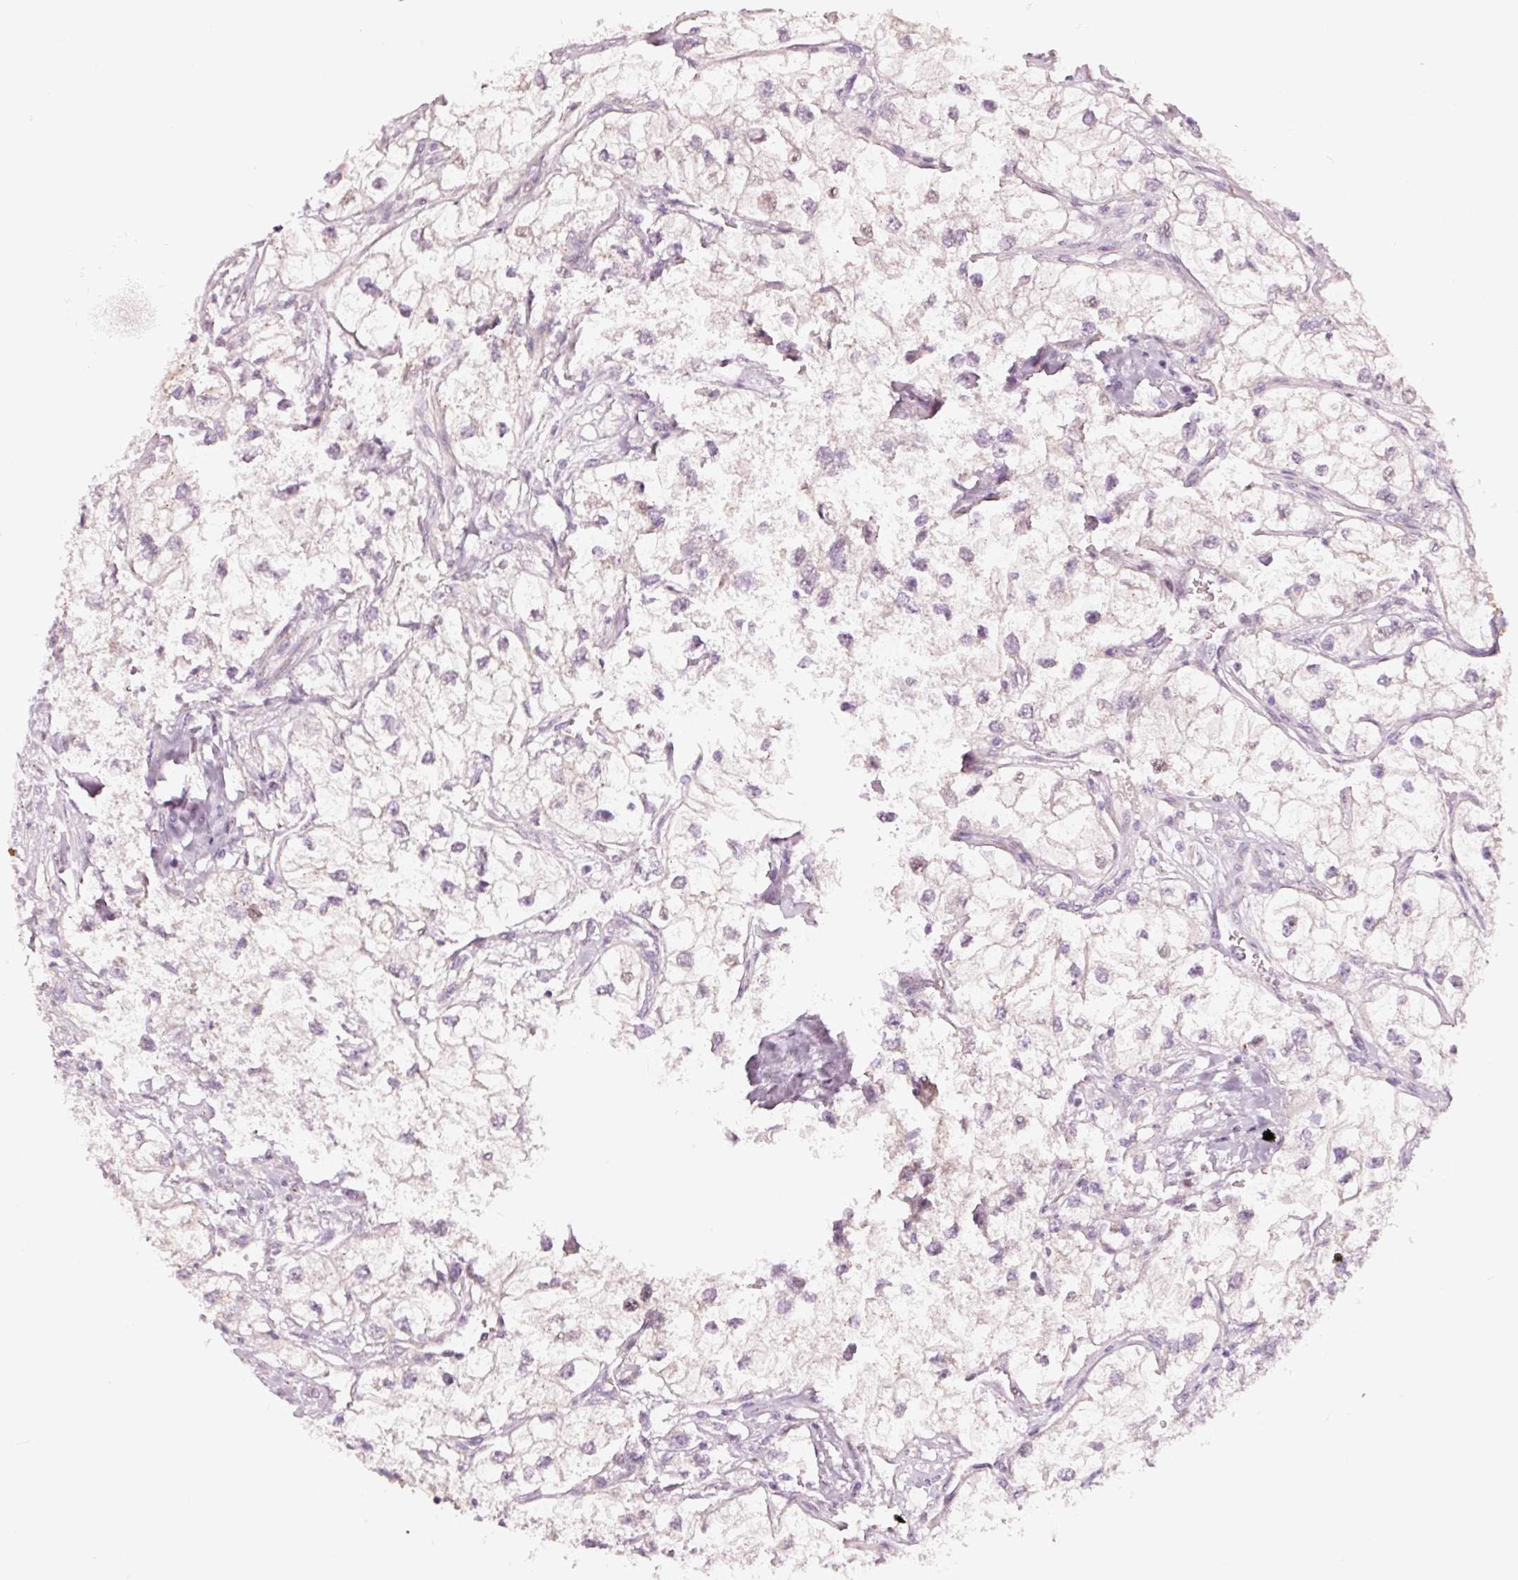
{"staining": {"intensity": "negative", "quantity": "none", "location": "none"}, "tissue": "renal cancer", "cell_type": "Tumor cells", "image_type": "cancer", "snomed": [{"axis": "morphology", "description": "Adenocarcinoma, NOS"}, {"axis": "topography", "description": "Kidney"}], "caption": "Tumor cells are negative for protein expression in human adenocarcinoma (renal). The staining was performed using DAB to visualize the protein expression in brown, while the nuclei were stained in blue with hematoxylin (Magnification: 20x).", "gene": "DAPP1", "patient": {"sex": "male", "age": 59}}